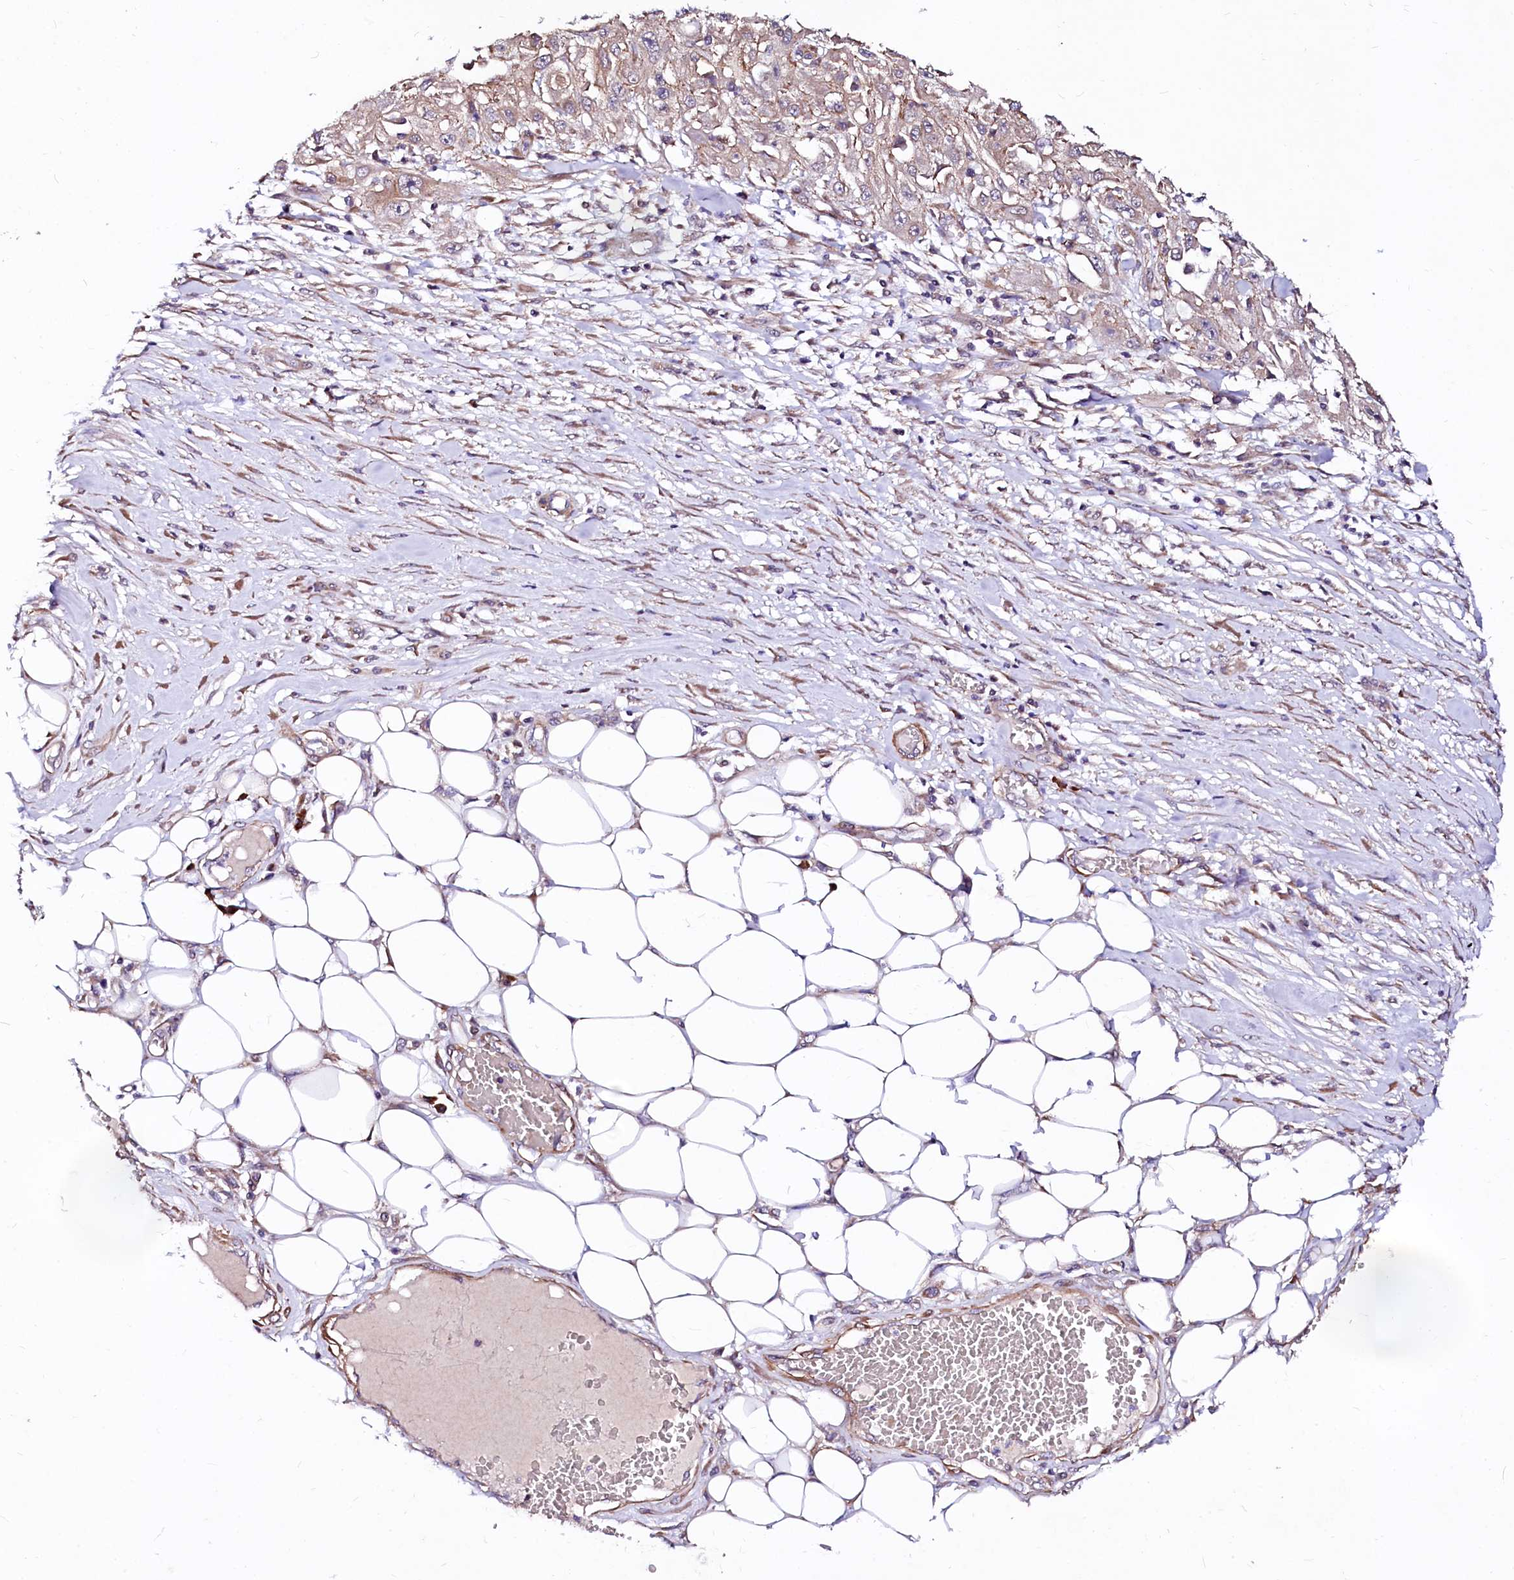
{"staining": {"intensity": "weak", "quantity": ">75%", "location": "cytoplasmic/membranous"}, "tissue": "skin cancer", "cell_type": "Tumor cells", "image_type": "cancer", "snomed": [{"axis": "morphology", "description": "Squamous cell carcinoma, NOS"}, {"axis": "morphology", "description": "Squamous cell carcinoma, metastatic, NOS"}, {"axis": "topography", "description": "Skin"}, {"axis": "topography", "description": "Lymph node"}], "caption": "Brown immunohistochemical staining in skin metastatic squamous cell carcinoma shows weak cytoplasmic/membranous staining in approximately >75% of tumor cells.", "gene": "GPR176", "patient": {"sex": "male", "age": 75}}